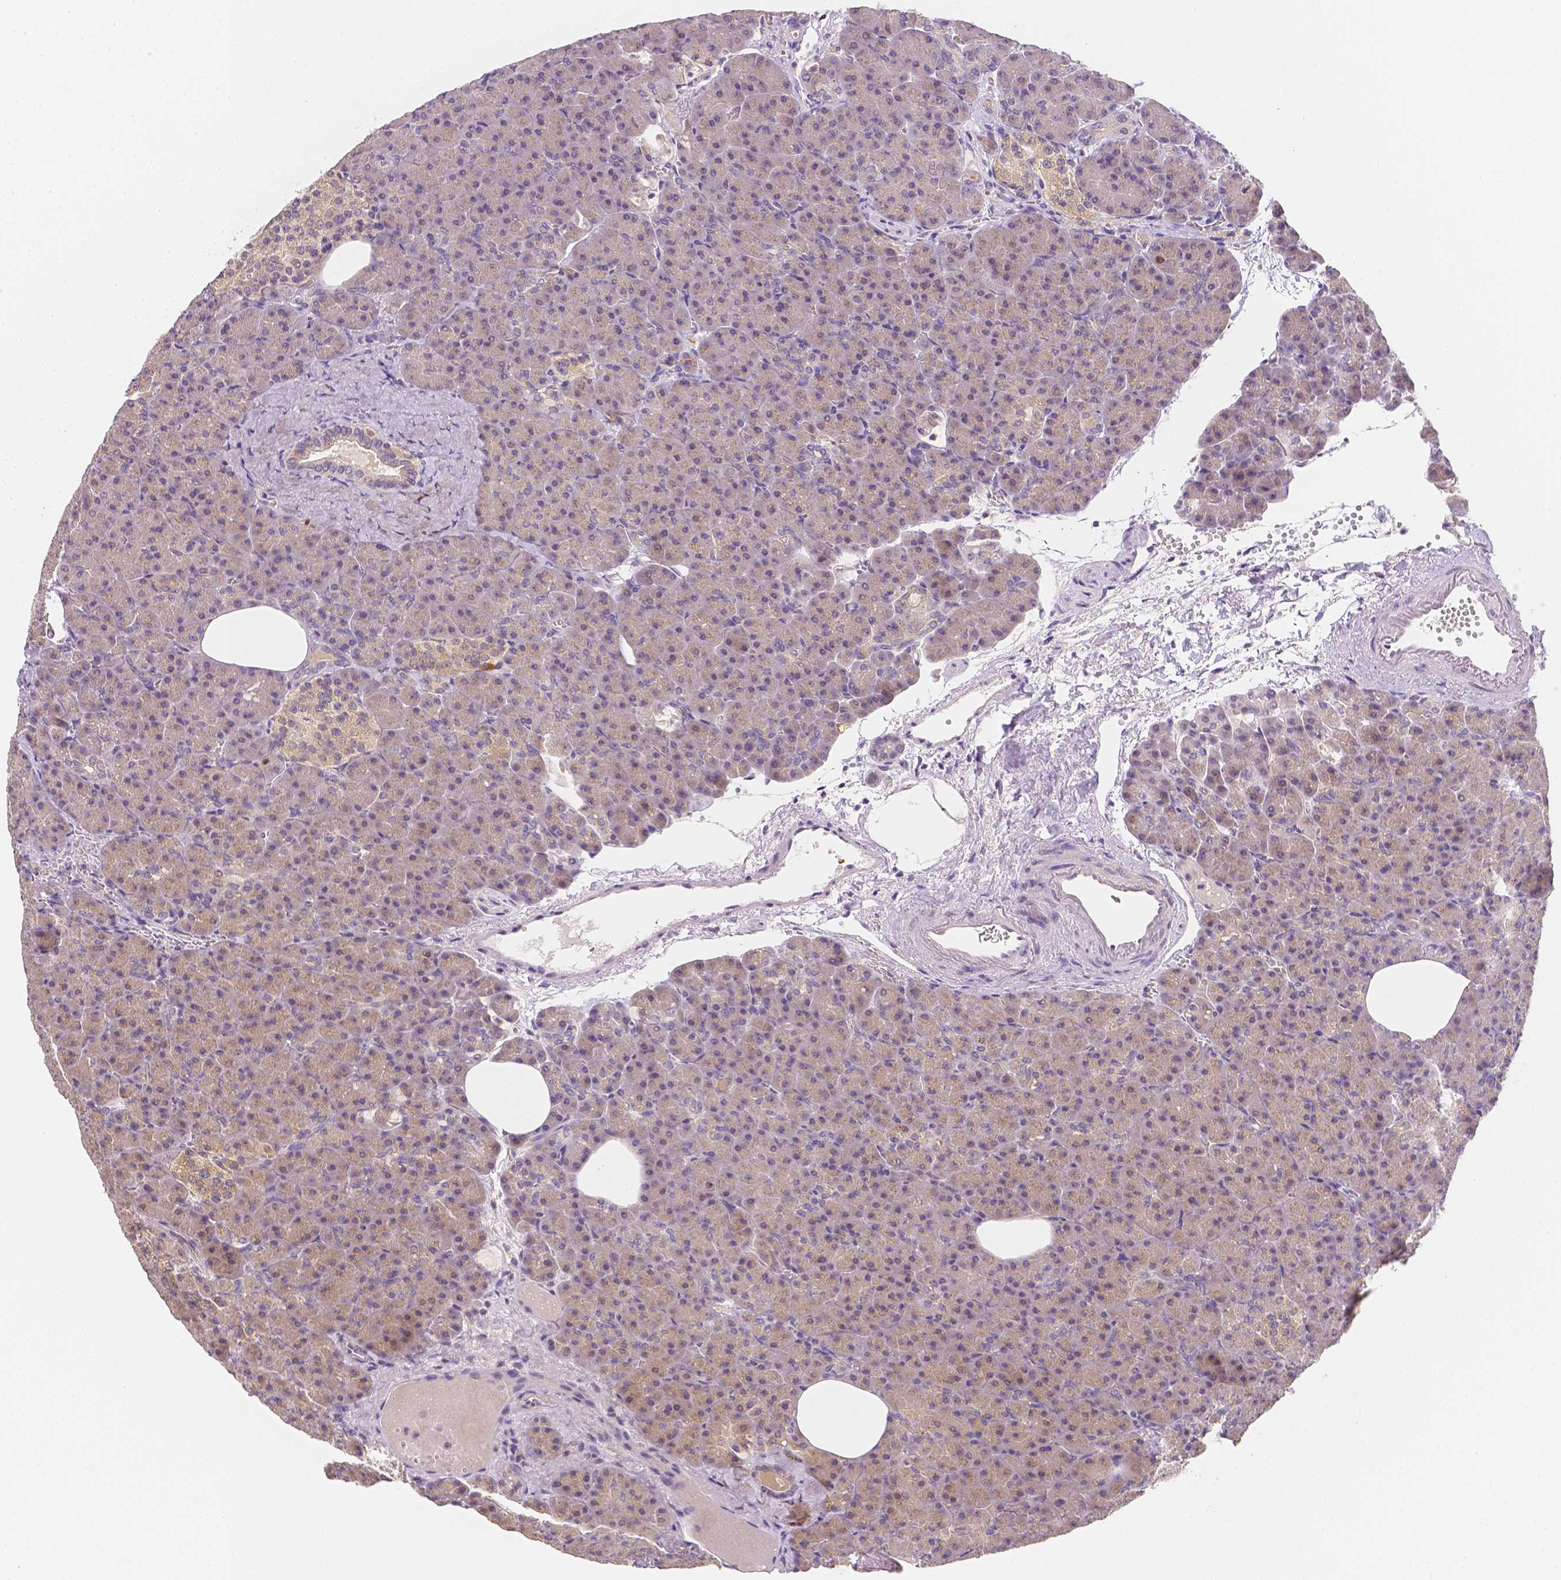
{"staining": {"intensity": "weak", "quantity": "<25%", "location": "cytoplasmic/membranous"}, "tissue": "pancreas", "cell_type": "Exocrine glandular cells", "image_type": "normal", "snomed": [{"axis": "morphology", "description": "Normal tissue, NOS"}, {"axis": "topography", "description": "Pancreas"}], "caption": "Immunohistochemistry micrograph of normal human pancreas stained for a protein (brown), which reveals no positivity in exocrine glandular cells.", "gene": "C10orf67", "patient": {"sex": "female", "age": 74}}